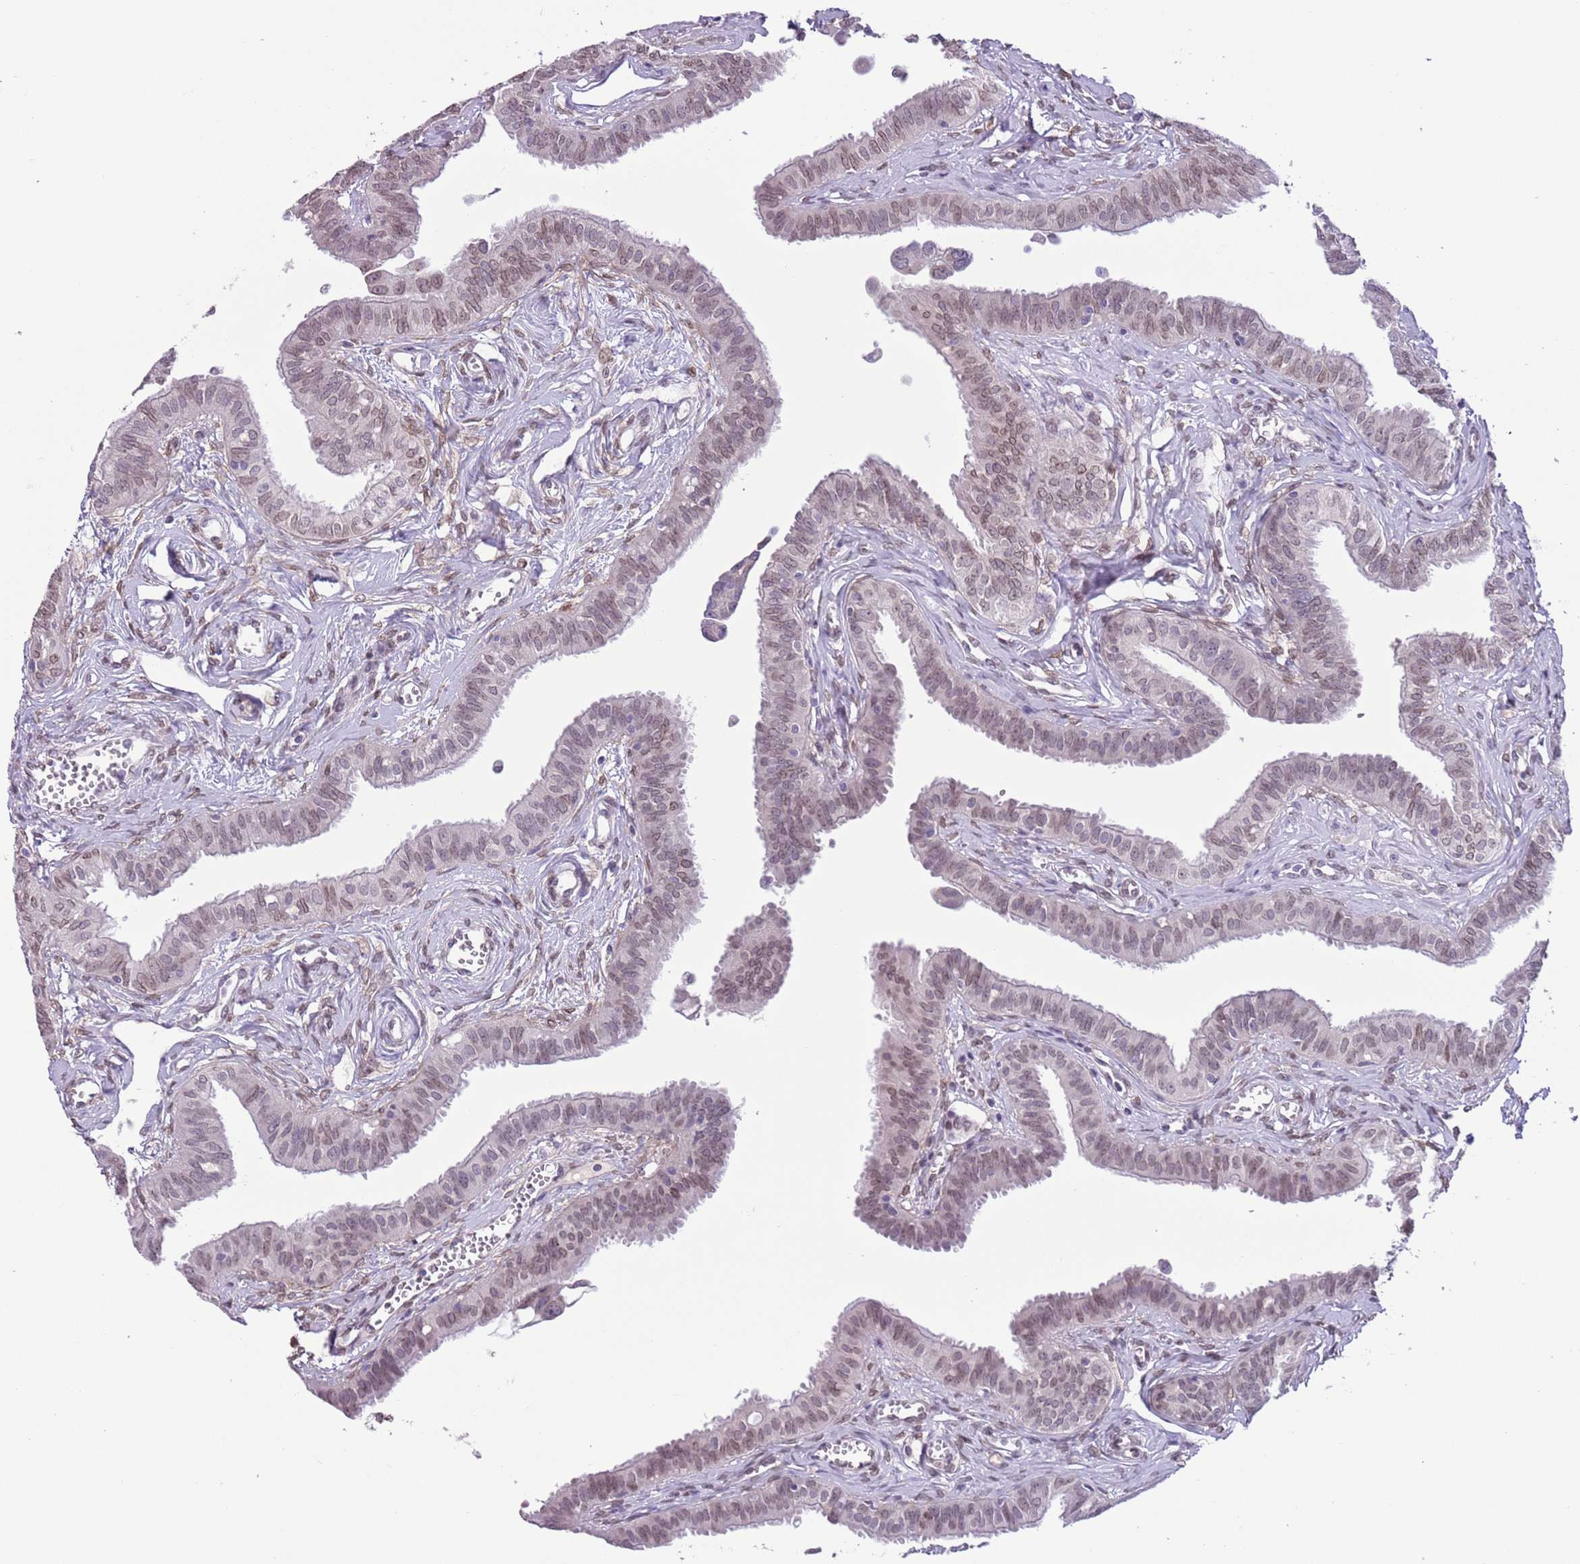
{"staining": {"intensity": "moderate", "quantity": ">75%", "location": "cytoplasmic/membranous,nuclear"}, "tissue": "fallopian tube", "cell_type": "Glandular cells", "image_type": "normal", "snomed": [{"axis": "morphology", "description": "Normal tissue, NOS"}, {"axis": "morphology", "description": "Carcinoma, NOS"}, {"axis": "topography", "description": "Fallopian tube"}, {"axis": "topography", "description": "Ovary"}], "caption": "Immunohistochemistry (IHC) of unremarkable fallopian tube exhibits medium levels of moderate cytoplasmic/membranous,nuclear staining in approximately >75% of glandular cells. Immunohistochemistry (IHC) stains the protein of interest in brown and the nuclei are stained blue.", "gene": "ZGLP1", "patient": {"sex": "female", "age": 59}}